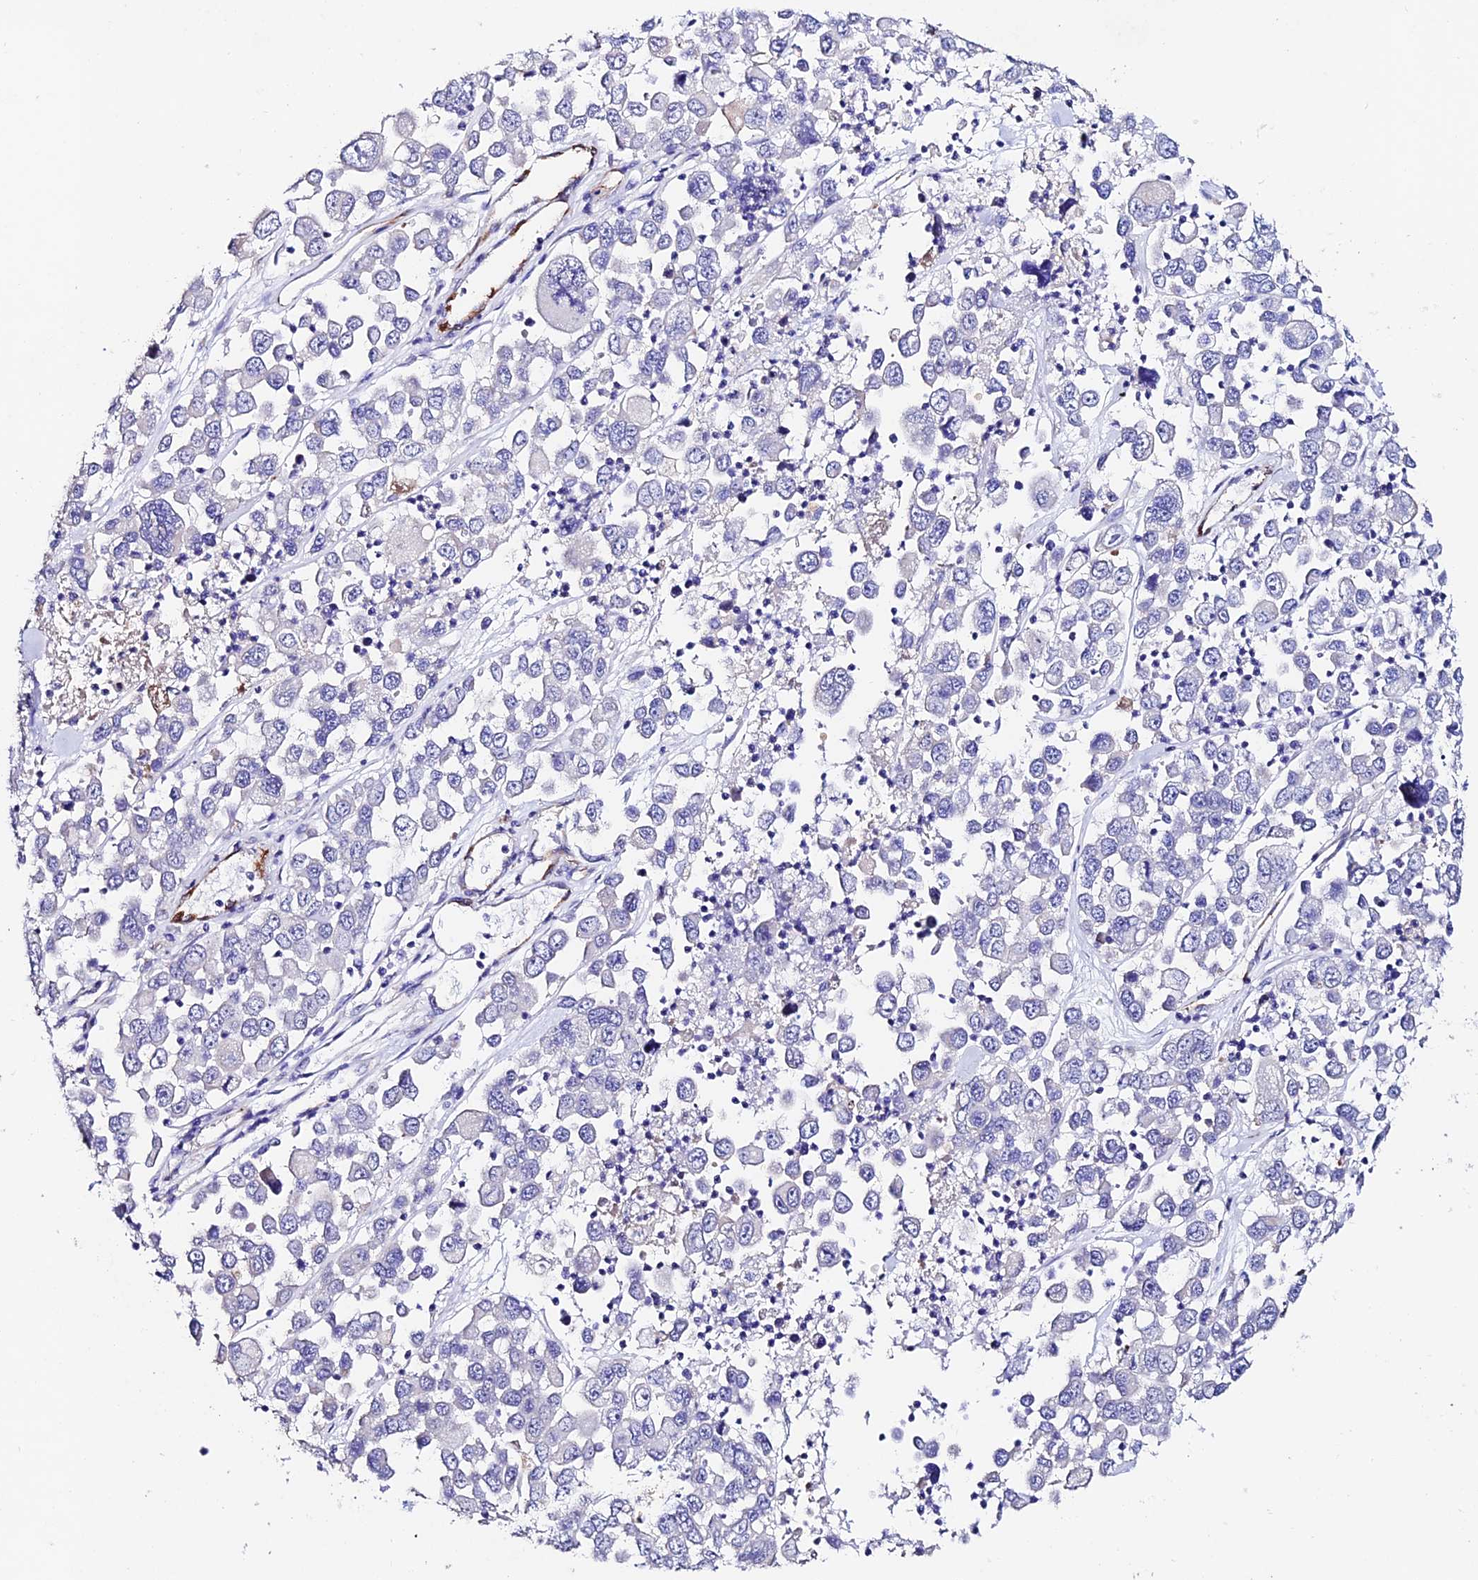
{"staining": {"intensity": "negative", "quantity": "none", "location": "none"}, "tissue": "melanoma", "cell_type": "Tumor cells", "image_type": "cancer", "snomed": [{"axis": "morphology", "description": "Malignant melanoma, Metastatic site"}, {"axis": "topography", "description": "Lymph node"}], "caption": "A high-resolution micrograph shows immunohistochemistry (IHC) staining of melanoma, which reveals no significant staining in tumor cells.", "gene": "ESM1", "patient": {"sex": "female", "age": 54}}